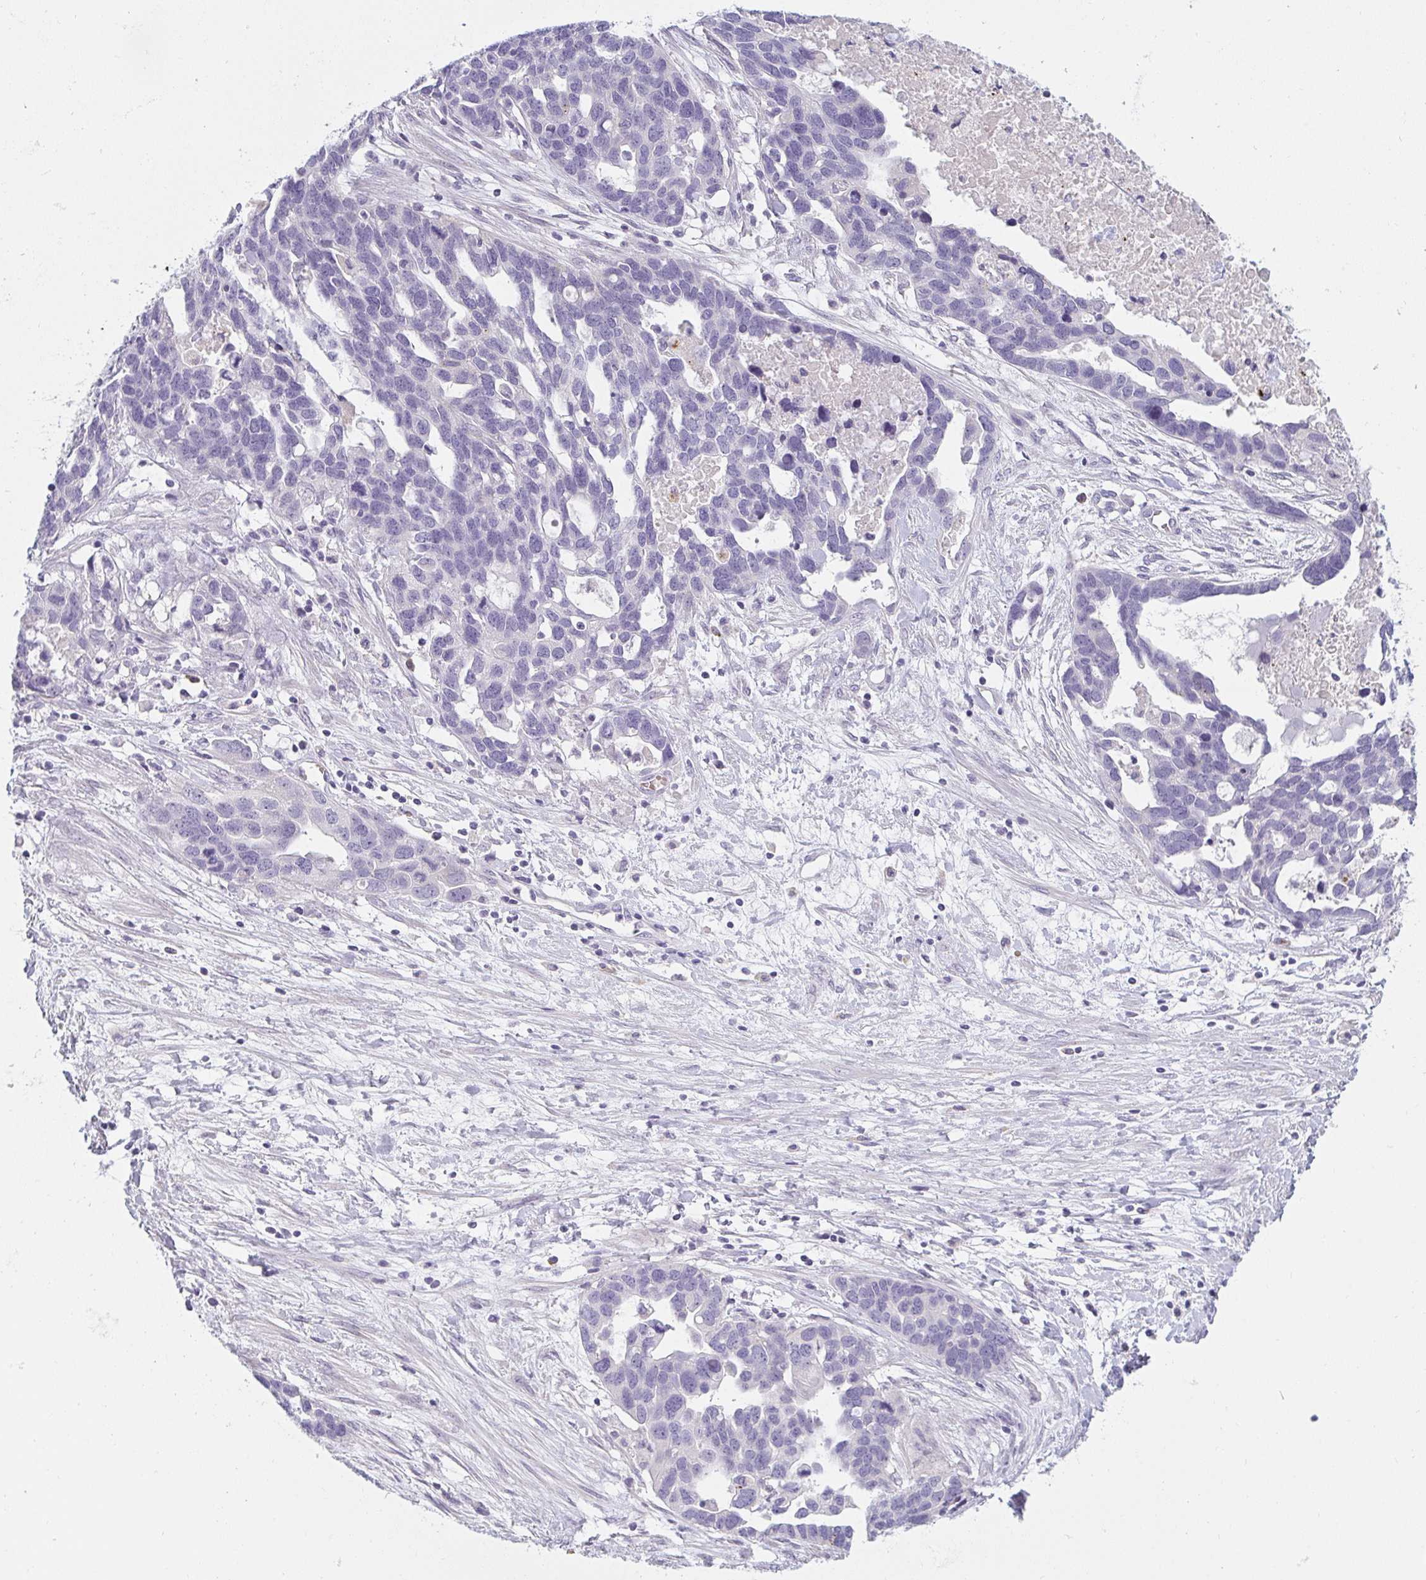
{"staining": {"intensity": "negative", "quantity": "none", "location": "none"}, "tissue": "ovarian cancer", "cell_type": "Tumor cells", "image_type": "cancer", "snomed": [{"axis": "morphology", "description": "Cystadenocarcinoma, serous, NOS"}, {"axis": "topography", "description": "Ovary"}], "caption": "Immunohistochemistry (IHC) image of neoplastic tissue: ovarian serous cystadenocarcinoma stained with DAB demonstrates no significant protein expression in tumor cells.", "gene": "SHB", "patient": {"sex": "female", "age": 54}}